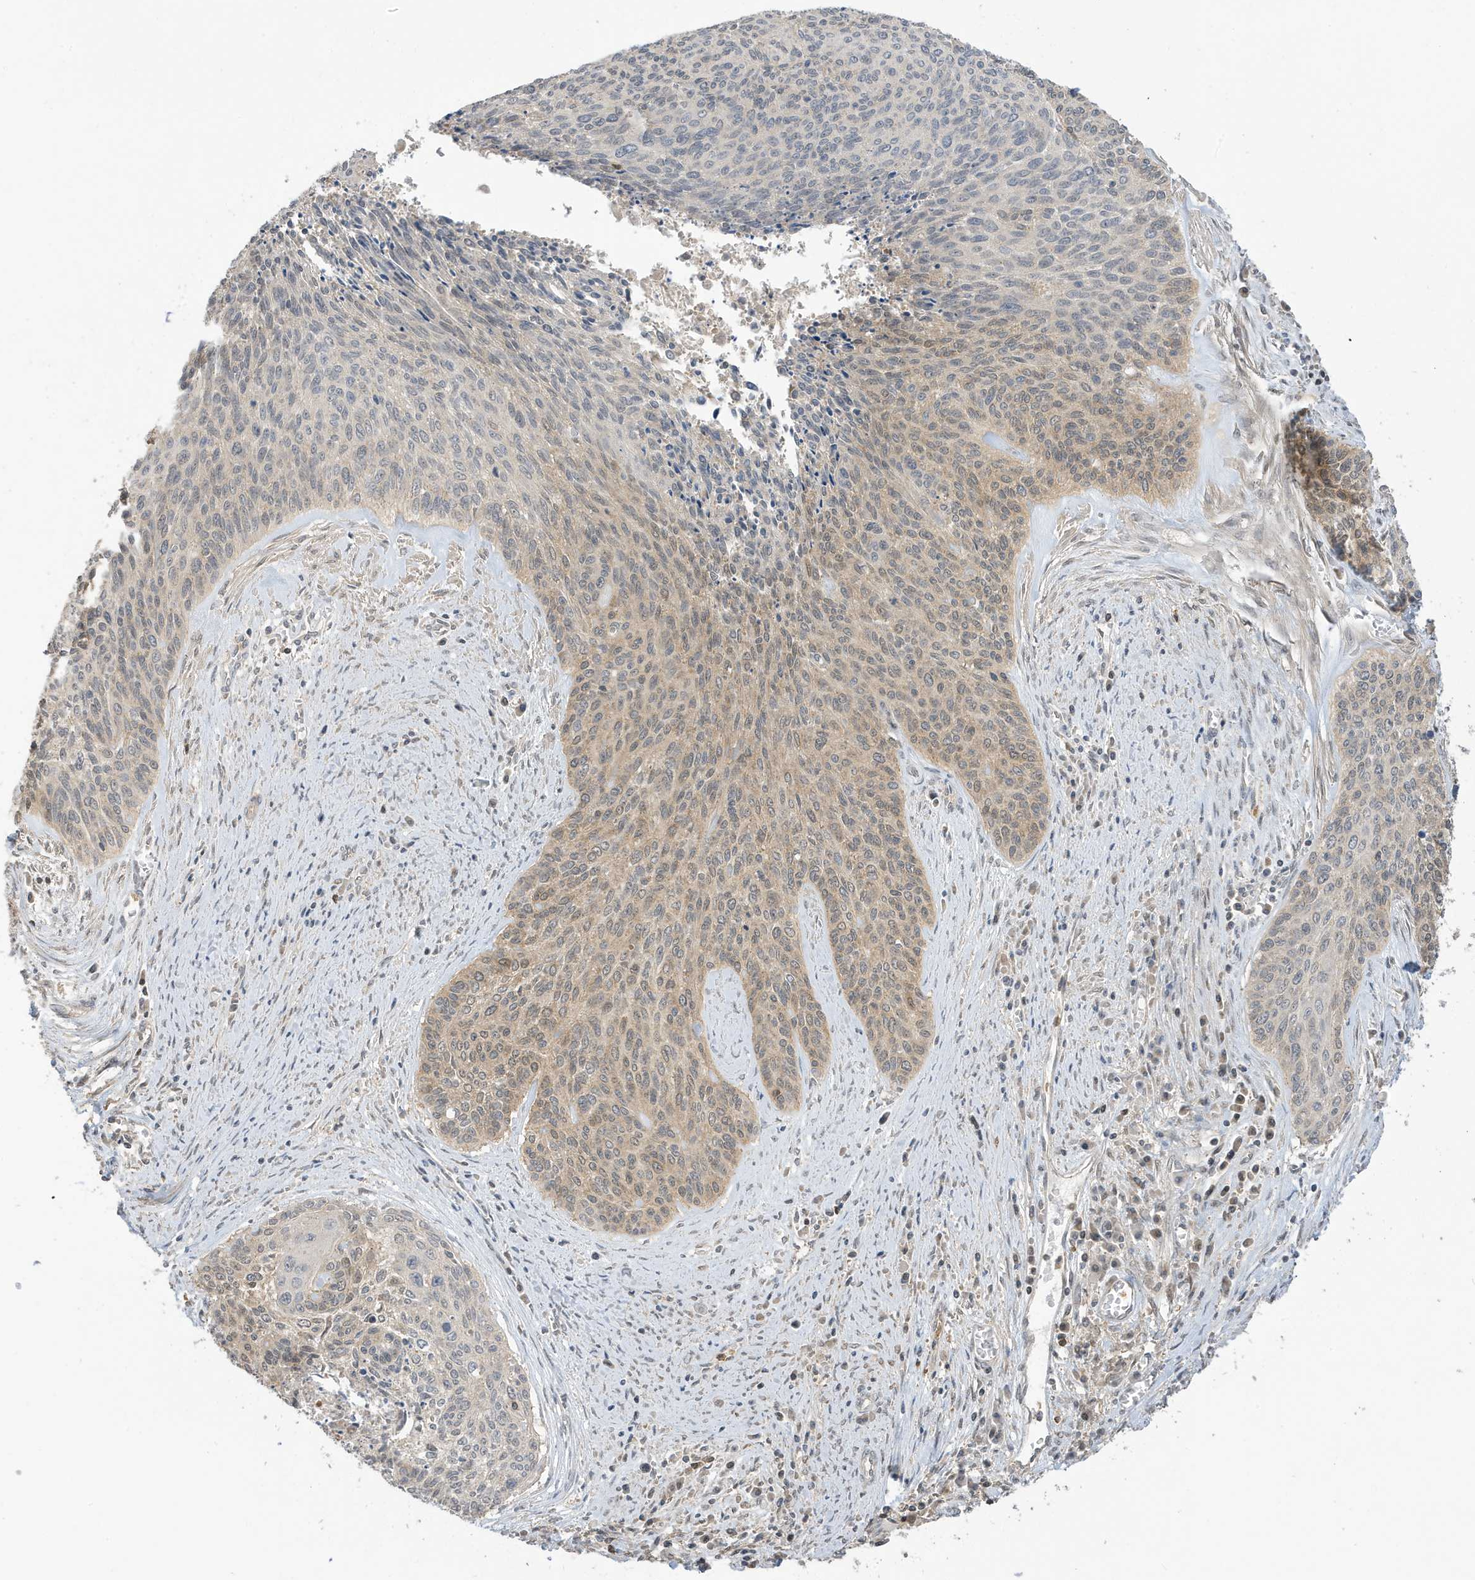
{"staining": {"intensity": "weak", "quantity": "<25%", "location": "cytoplasmic/membranous"}, "tissue": "cervical cancer", "cell_type": "Tumor cells", "image_type": "cancer", "snomed": [{"axis": "morphology", "description": "Squamous cell carcinoma, NOS"}, {"axis": "topography", "description": "Cervix"}], "caption": "Immunohistochemistry (IHC) image of neoplastic tissue: human squamous cell carcinoma (cervical) stained with DAB exhibits no significant protein staining in tumor cells.", "gene": "TAB3", "patient": {"sex": "female", "age": 55}}